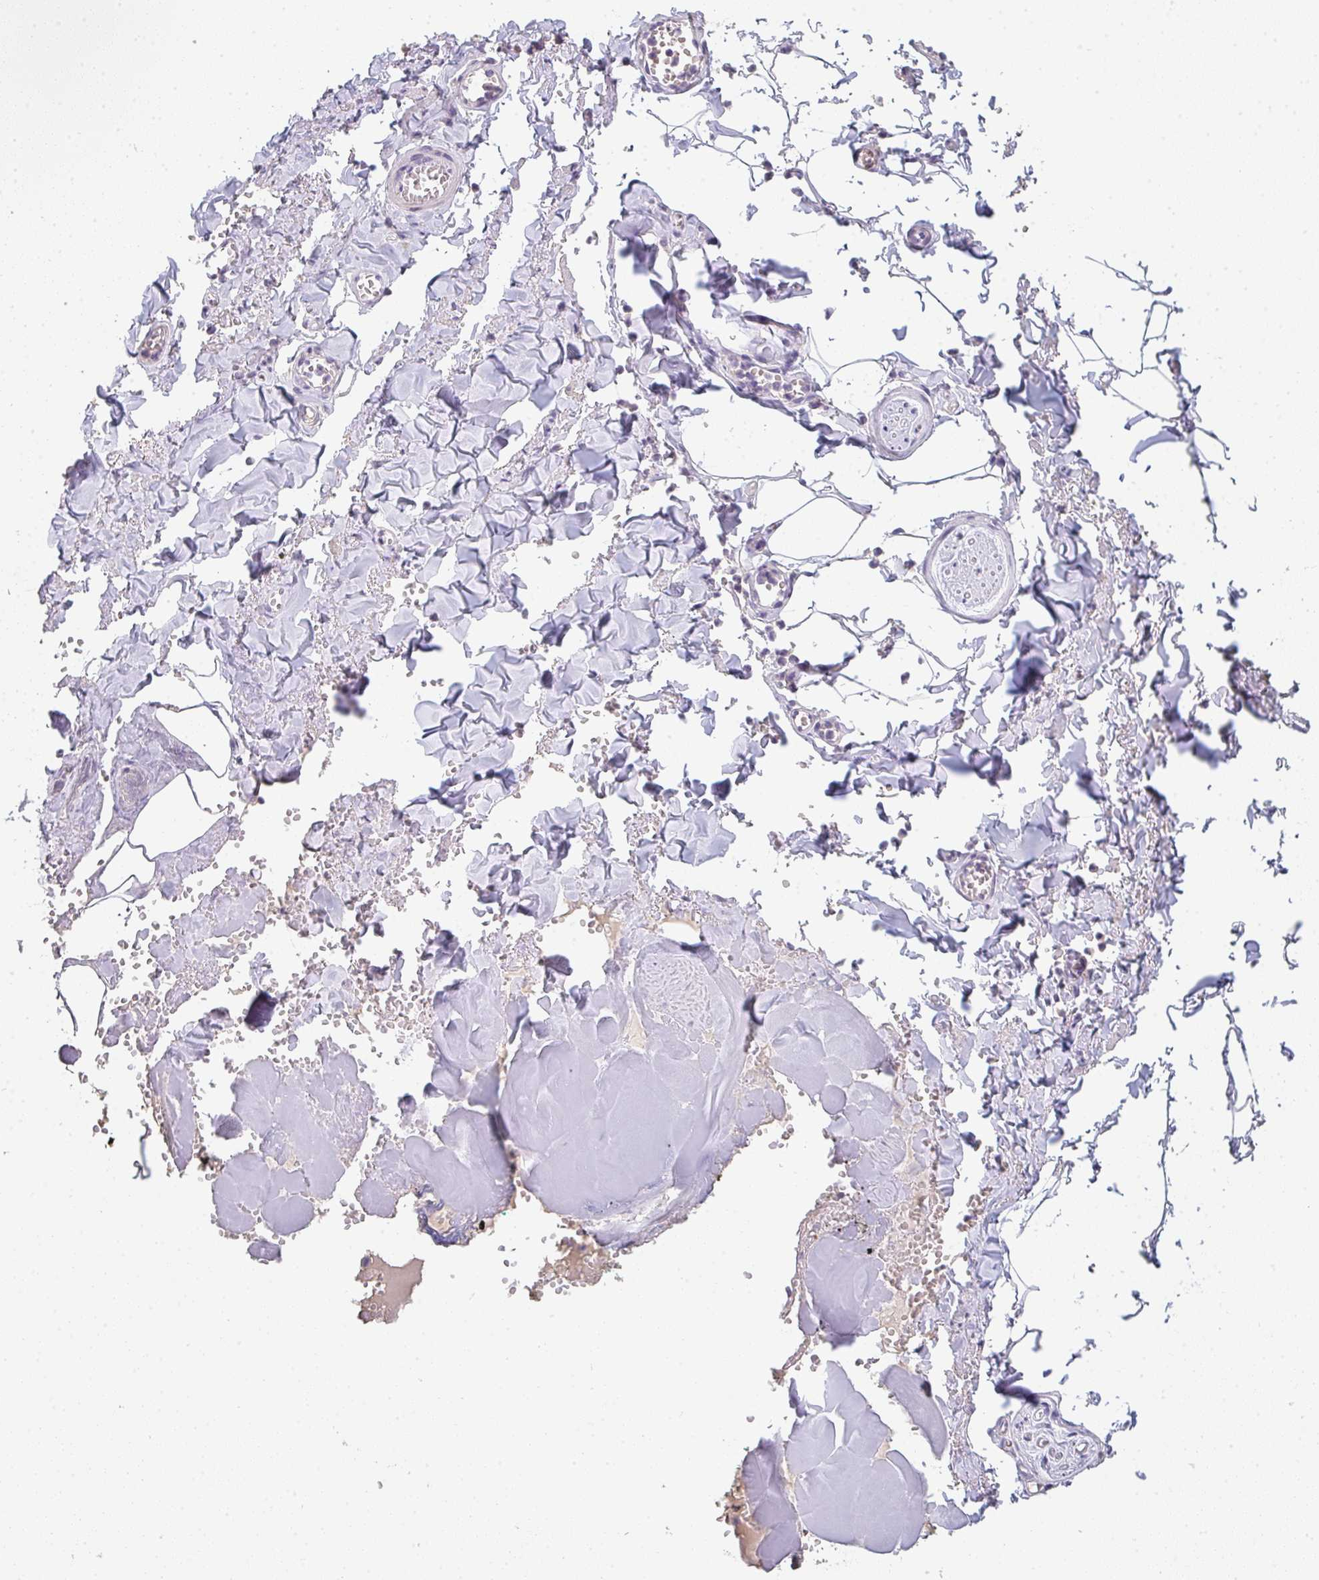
{"staining": {"intensity": "negative", "quantity": "none", "location": "none"}, "tissue": "adipose tissue", "cell_type": "Adipocytes", "image_type": "normal", "snomed": [{"axis": "morphology", "description": "Normal tissue, NOS"}, {"axis": "topography", "description": "Vulva"}, {"axis": "topography", "description": "Peripheral nerve tissue"}], "caption": "Immunohistochemistry micrograph of unremarkable adipose tissue: adipose tissue stained with DAB exhibits no significant protein expression in adipocytes.", "gene": "ZNF215", "patient": {"sex": "female", "age": 66}}